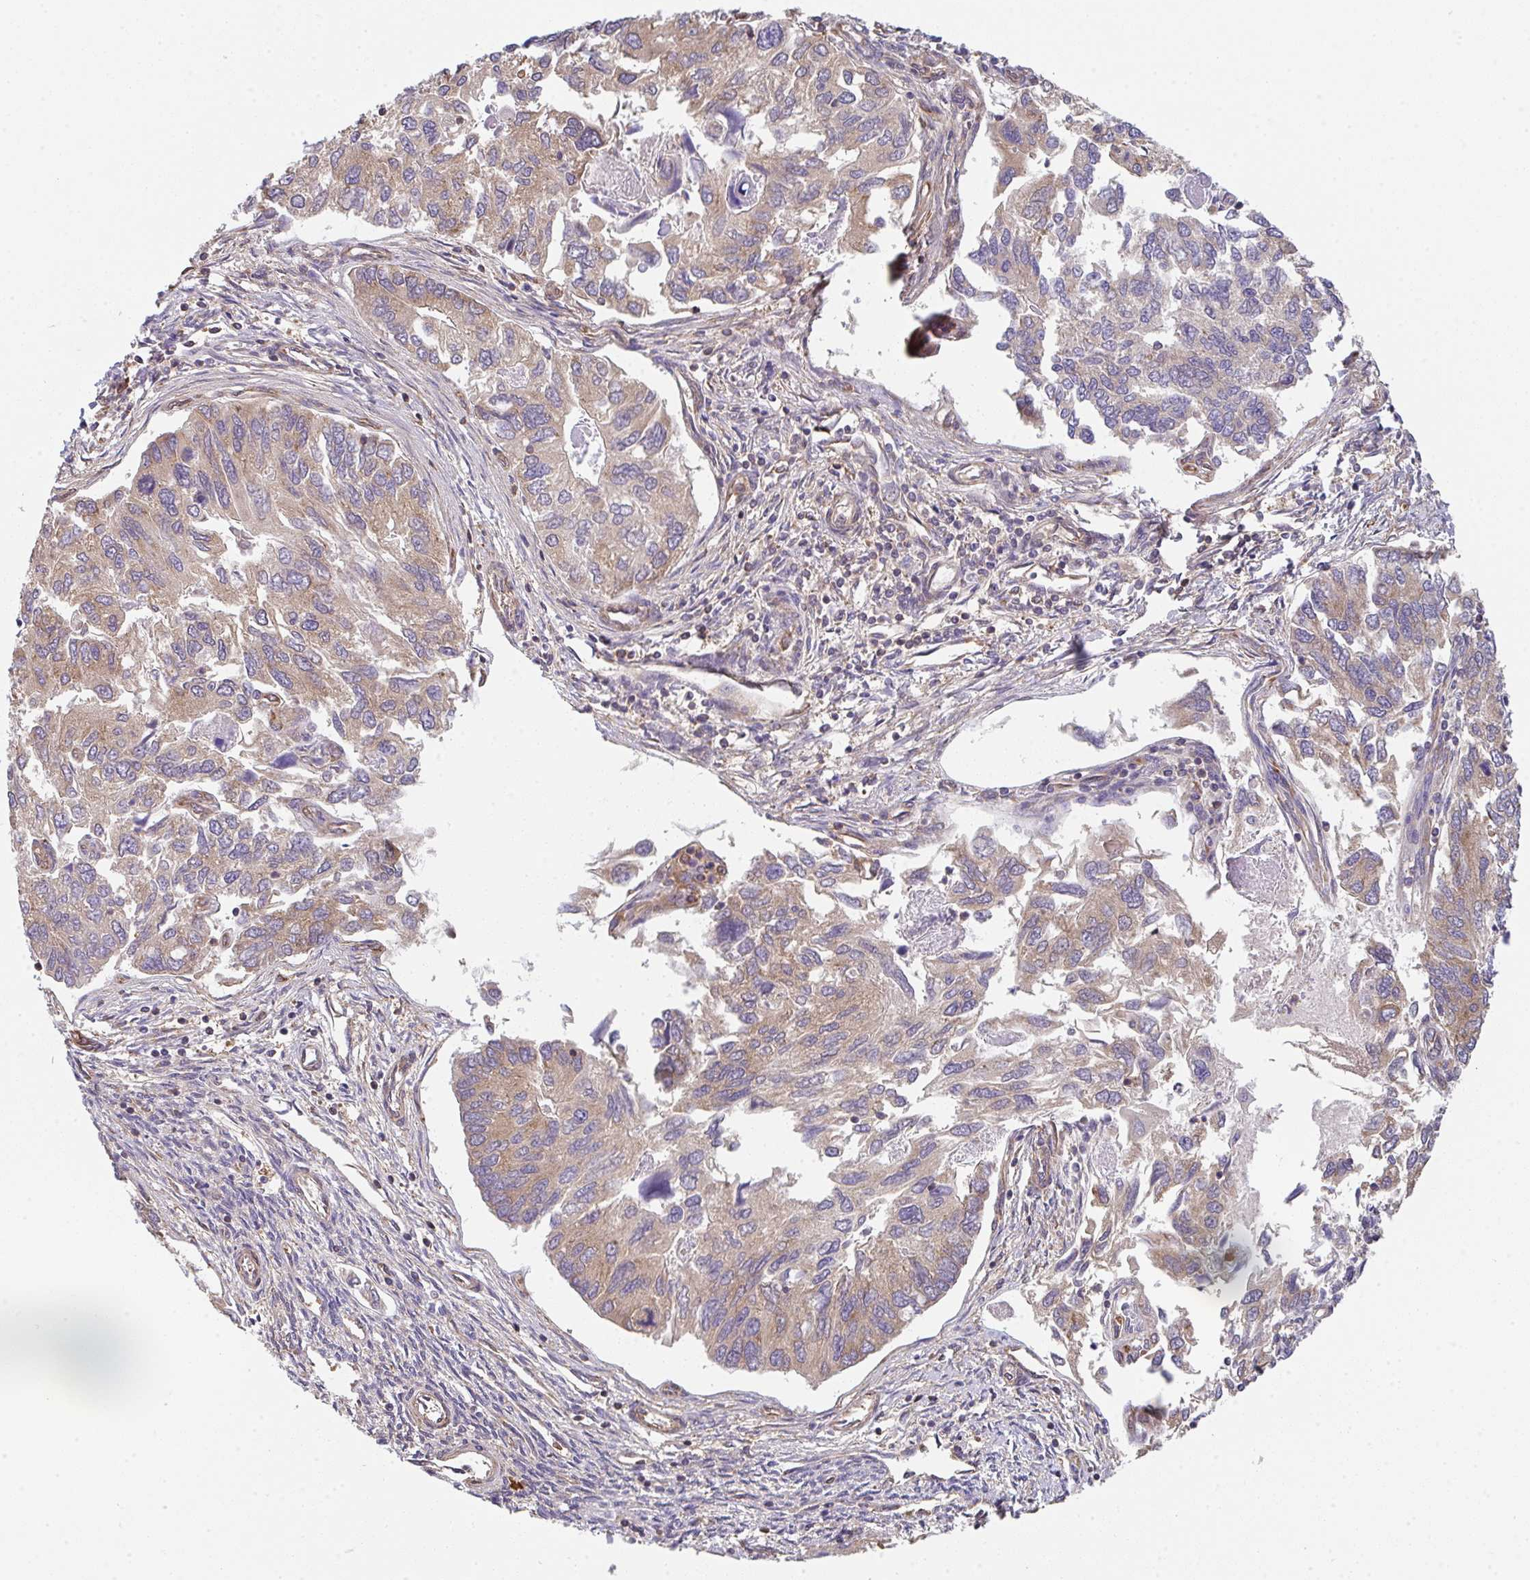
{"staining": {"intensity": "moderate", "quantity": "25%-75%", "location": "cytoplasmic/membranous"}, "tissue": "endometrial cancer", "cell_type": "Tumor cells", "image_type": "cancer", "snomed": [{"axis": "morphology", "description": "Carcinoma, NOS"}, {"axis": "topography", "description": "Uterus"}], "caption": "Approximately 25%-75% of tumor cells in human endometrial carcinoma display moderate cytoplasmic/membranous protein staining as visualized by brown immunohistochemical staining.", "gene": "TMEM229A", "patient": {"sex": "female", "age": 76}}